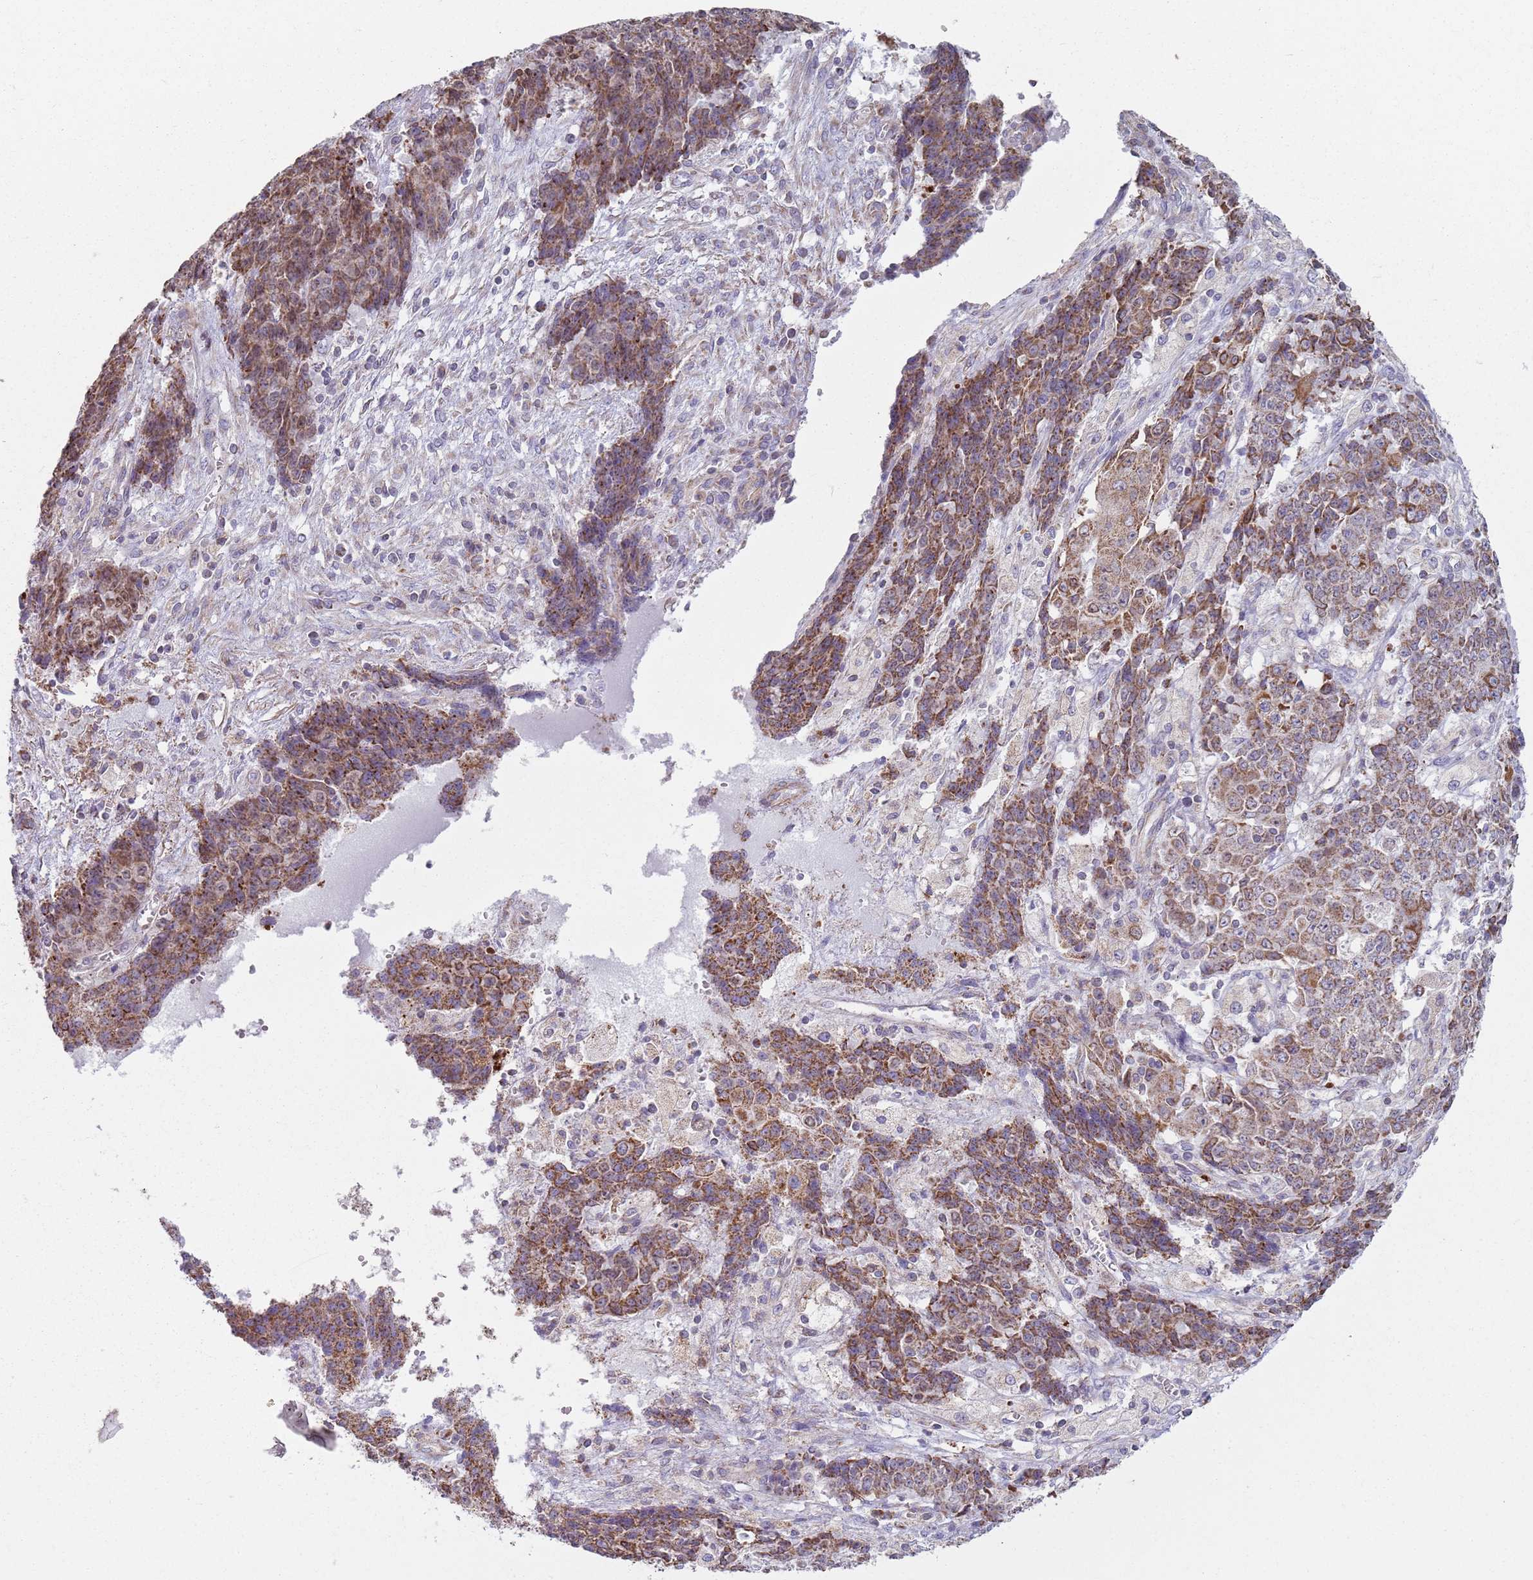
{"staining": {"intensity": "moderate", "quantity": ">75%", "location": "cytoplasmic/membranous"}, "tissue": "ovarian cancer", "cell_type": "Tumor cells", "image_type": "cancer", "snomed": [{"axis": "morphology", "description": "Carcinoma, endometroid"}, {"axis": "topography", "description": "Ovary"}], "caption": "This micrograph exhibits immunohistochemistry staining of human ovarian cancer, with medium moderate cytoplasmic/membranous positivity in about >75% of tumor cells.", "gene": "GAS8", "patient": {"sex": "female", "age": 42}}